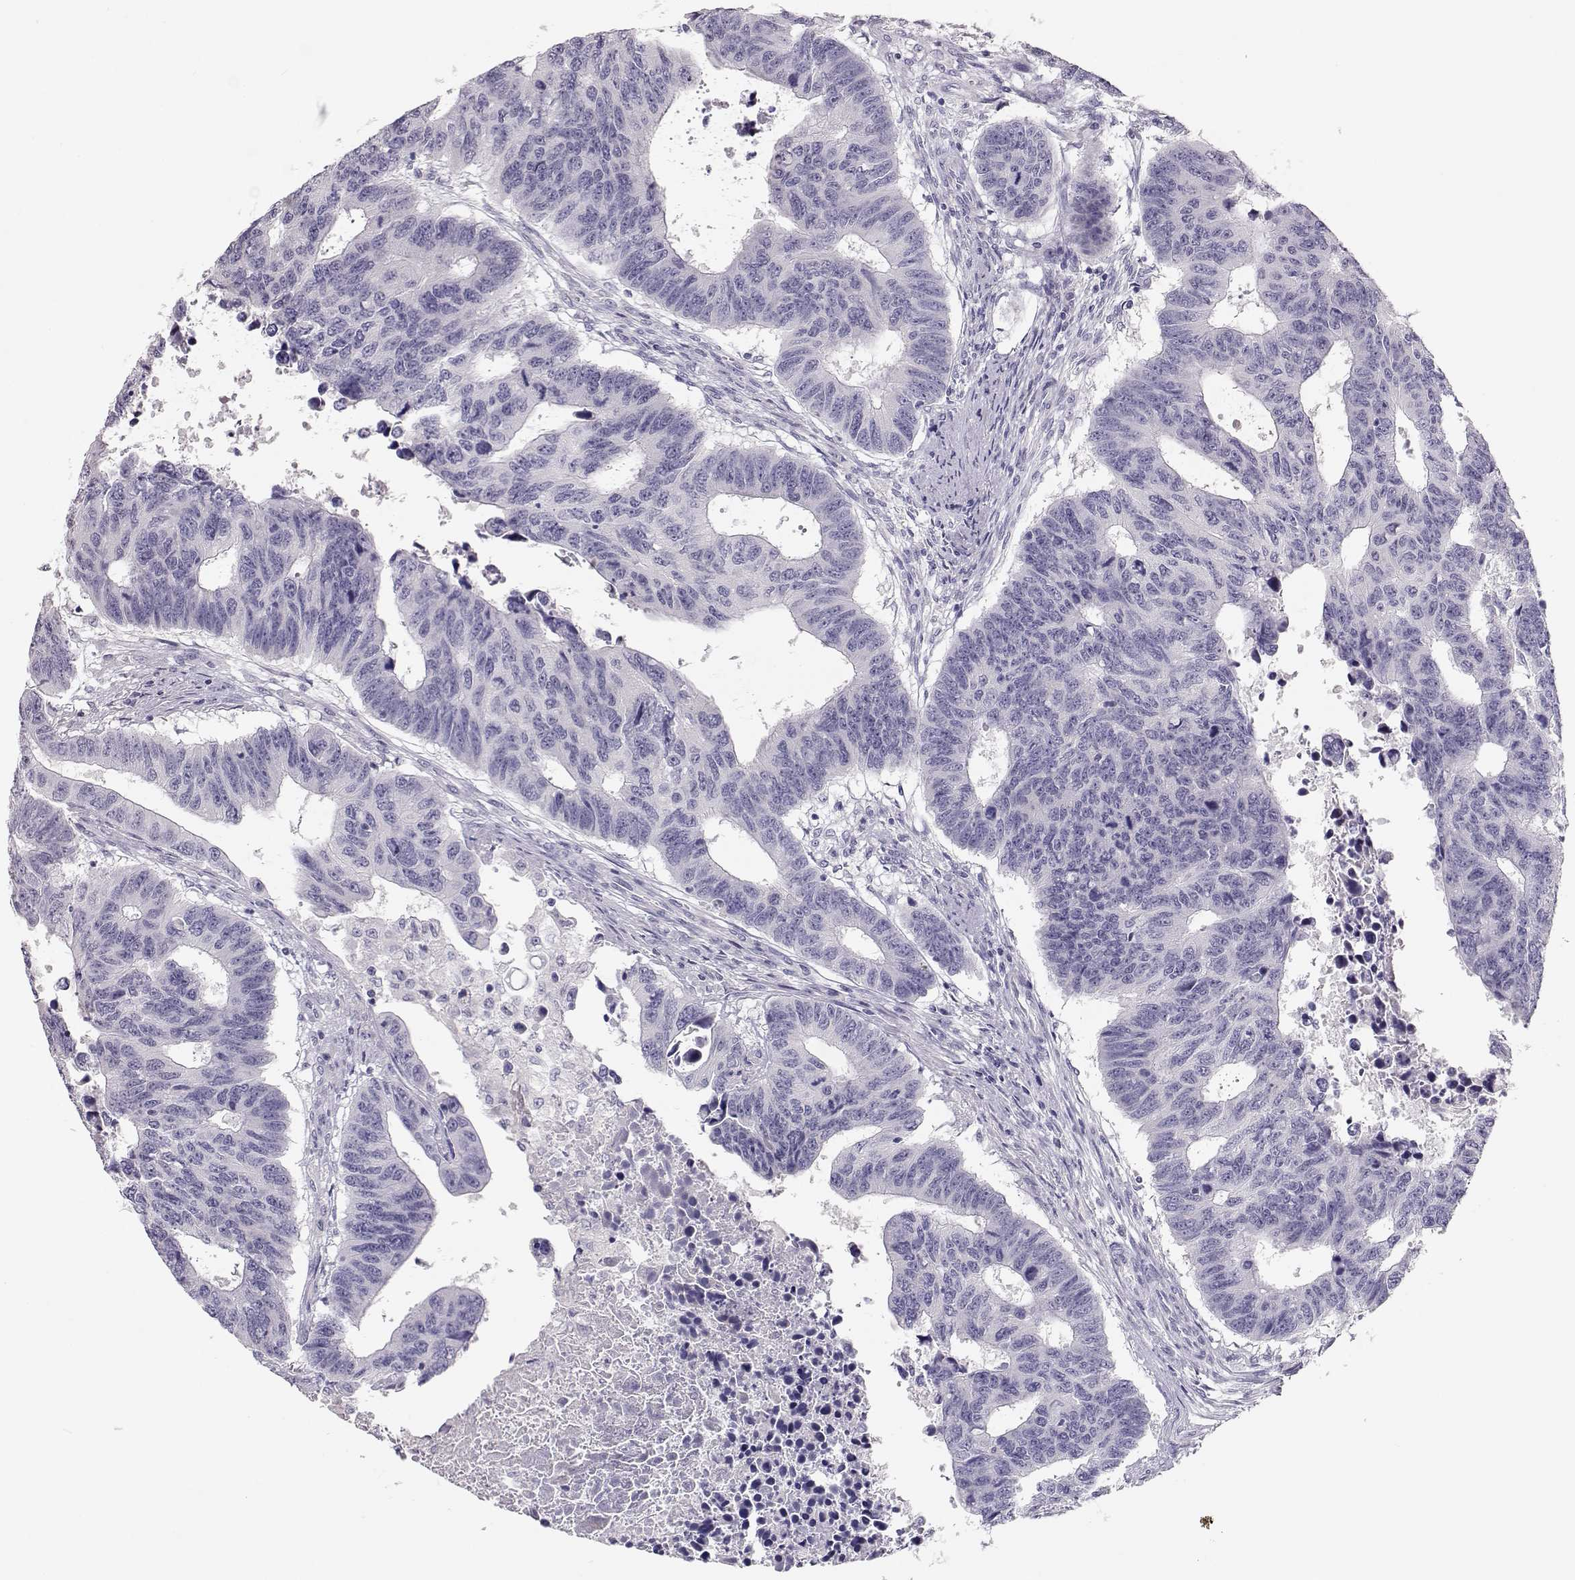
{"staining": {"intensity": "negative", "quantity": "none", "location": "none"}, "tissue": "colorectal cancer", "cell_type": "Tumor cells", "image_type": "cancer", "snomed": [{"axis": "morphology", "description": "Adenocarcinoma, NOS"}, {"axis": "topography", "description": "Rectum"}], "caption": "Tumor cells show no significant positivity in colorectal cancer (adenocarcinoma).", "gene": "LEPR", "patient": {"sex": "female", "age": 85}}